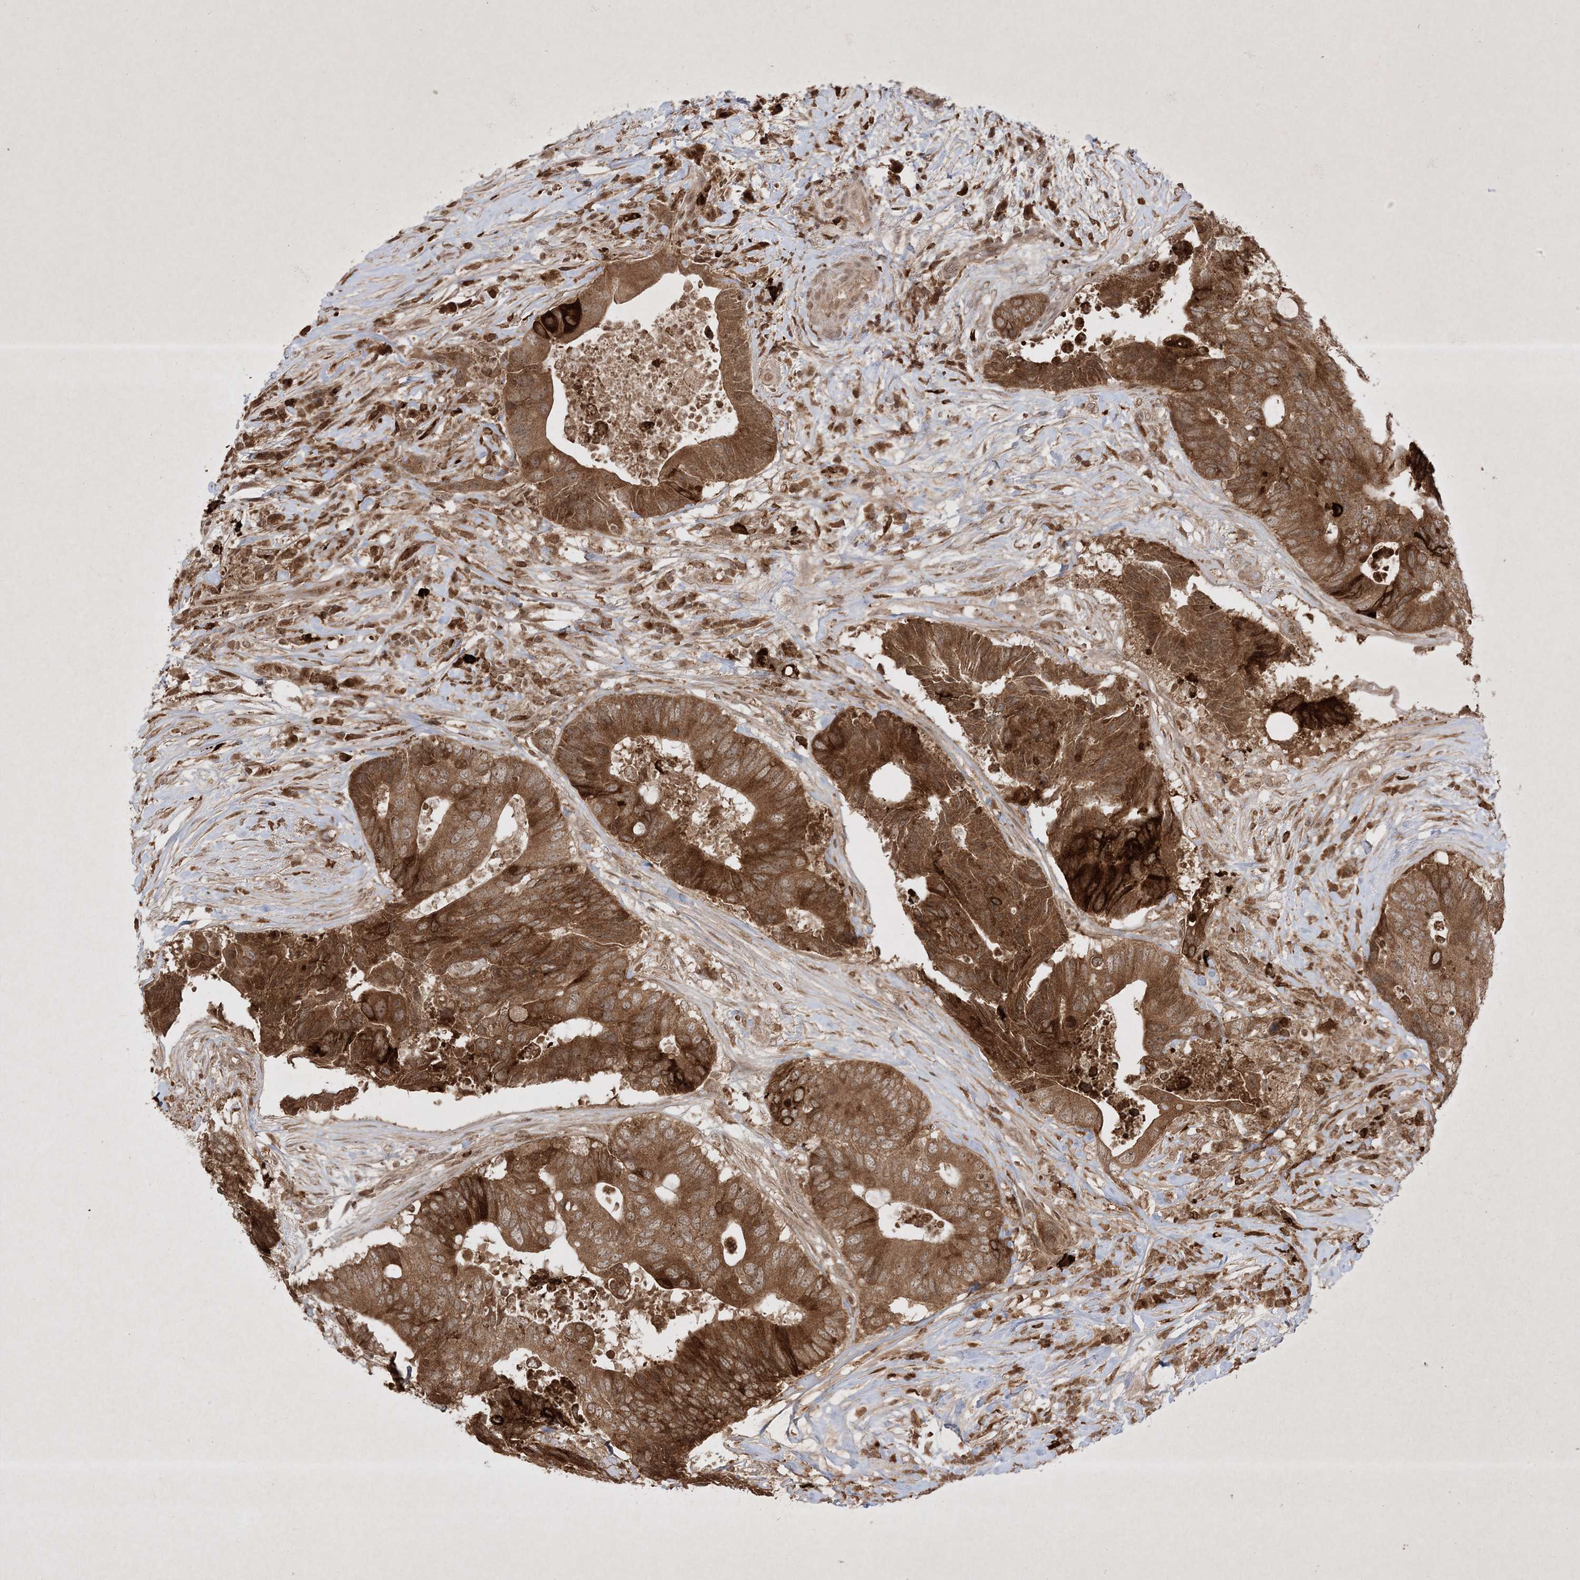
{"staining": {"intensity": "strong", "quantity": ">75%", "location": "cytoplasmic/membranous"}, "tissue": "colorectal cancer", "cell_type": "Tumor cells", "image_type": "cancer", "snomed": [{"axis": "morphology", "description": "Adenocarcinoma, NOS"}, {"axis": "topography", "description": "Colon"}], "caption": "Human adenocarcinoma (colorectal) stained for a protein (brown) demonstrates strong cytoplasmic/membranous positive staining in about >75% of tumor cells.", "gene": "PTK6", "patient": {"sex": "male", "age": 71}}